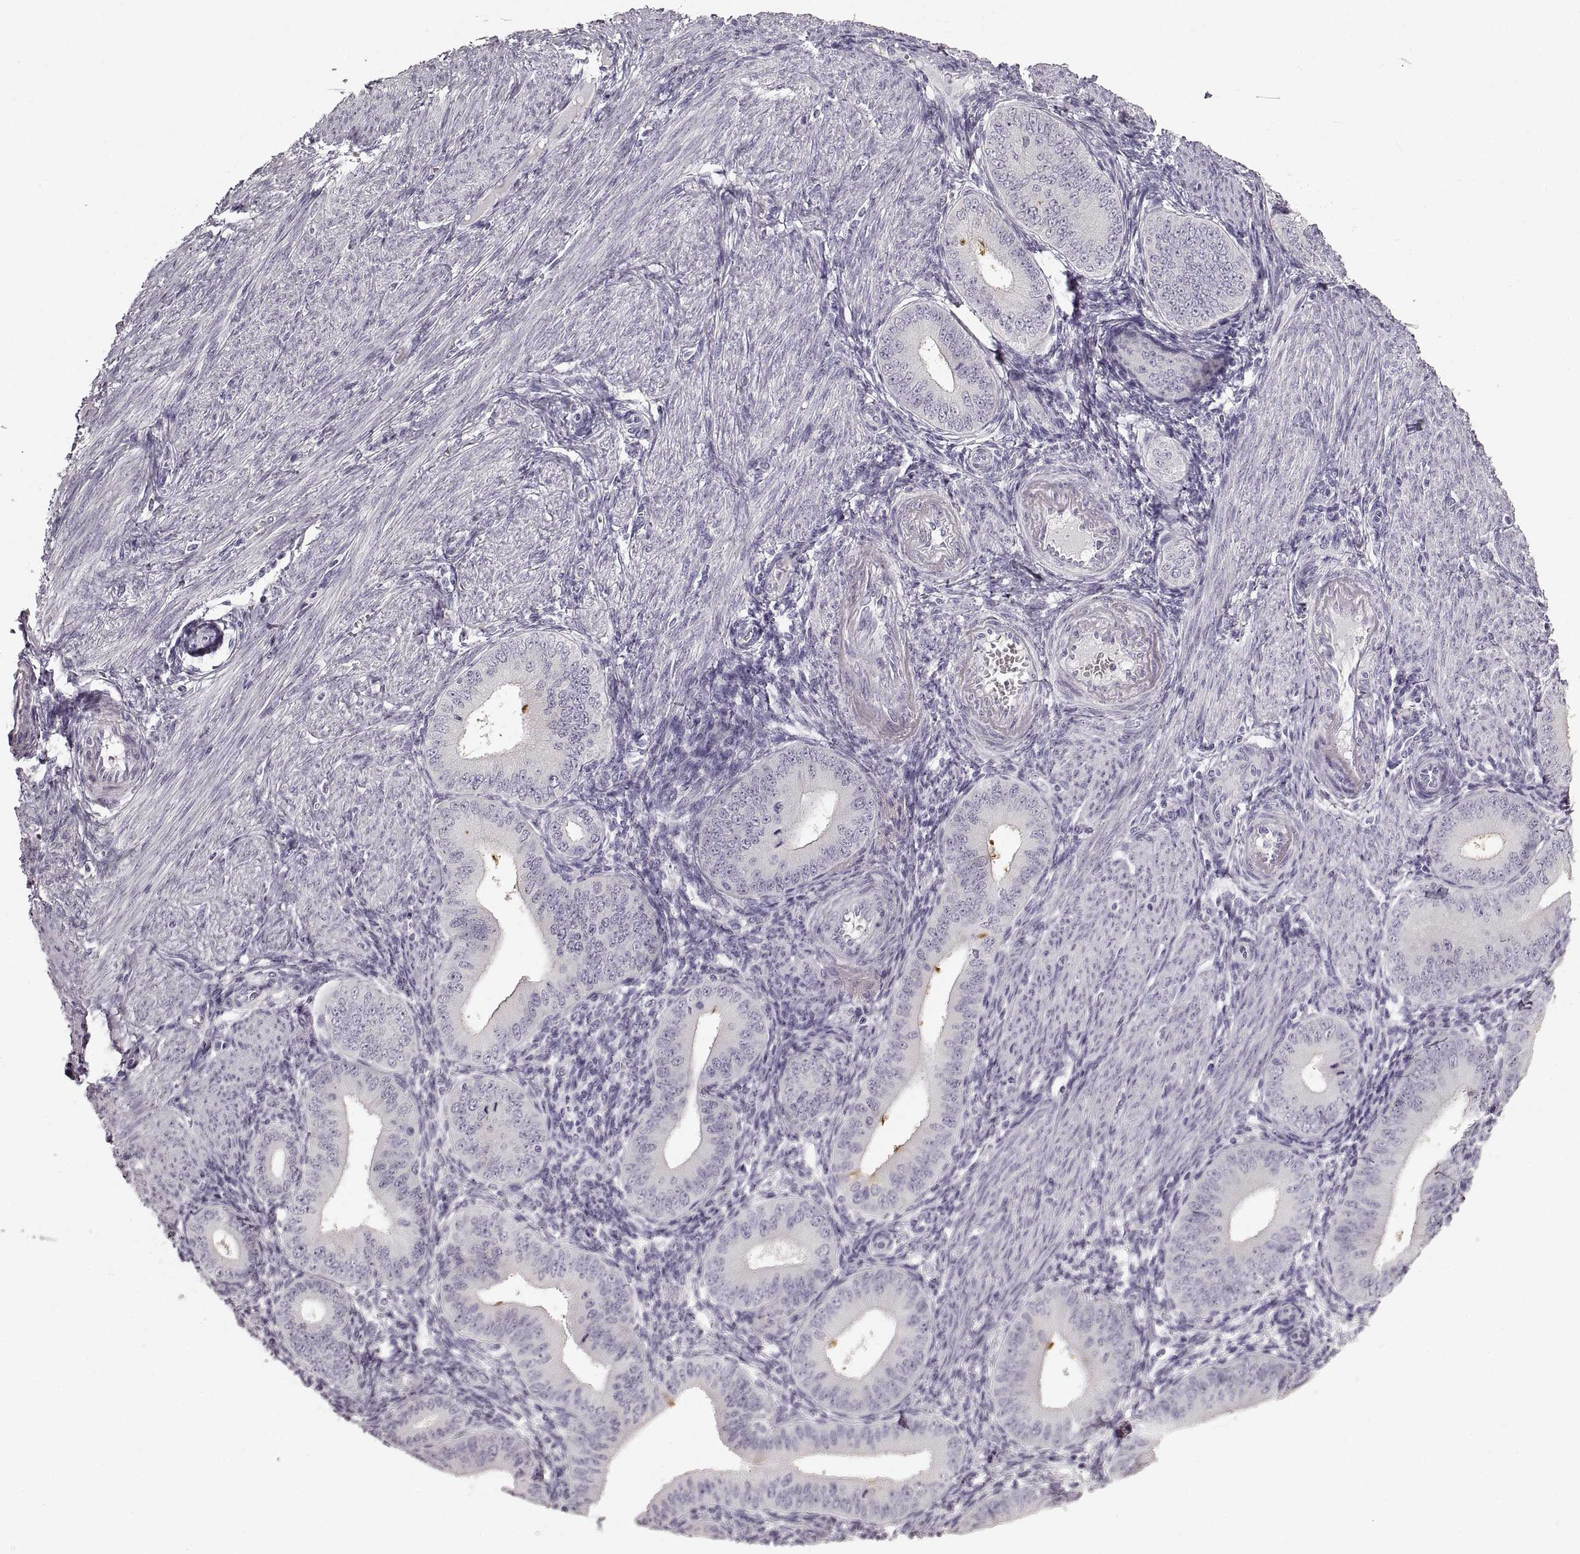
{"staining": {"intensity": "negative", "quantity": "none", "location": "none"}, "tissue": "endometrium", "cell_type": "Cells in endometrial stroma", "image_type": "normal", "snomed": [{"axis": "morphology", "description": "Normal tissue, NOS"}, {"axis": "topography", "description": "Endometrium"}], "caption": "A high-resolution micrograph shows immunohistochemistry (IHC) staining of benign endometrium, which shows no significant positivity in cells in endometrial stroma. The staining was performed using DAB to visualize the protein expression in brown, while the nuclei were stained in blue with hematoxylin (Magnification: 20x).", "gene": "CNTN1", "patient": {"sex": "female", "age": 39}}